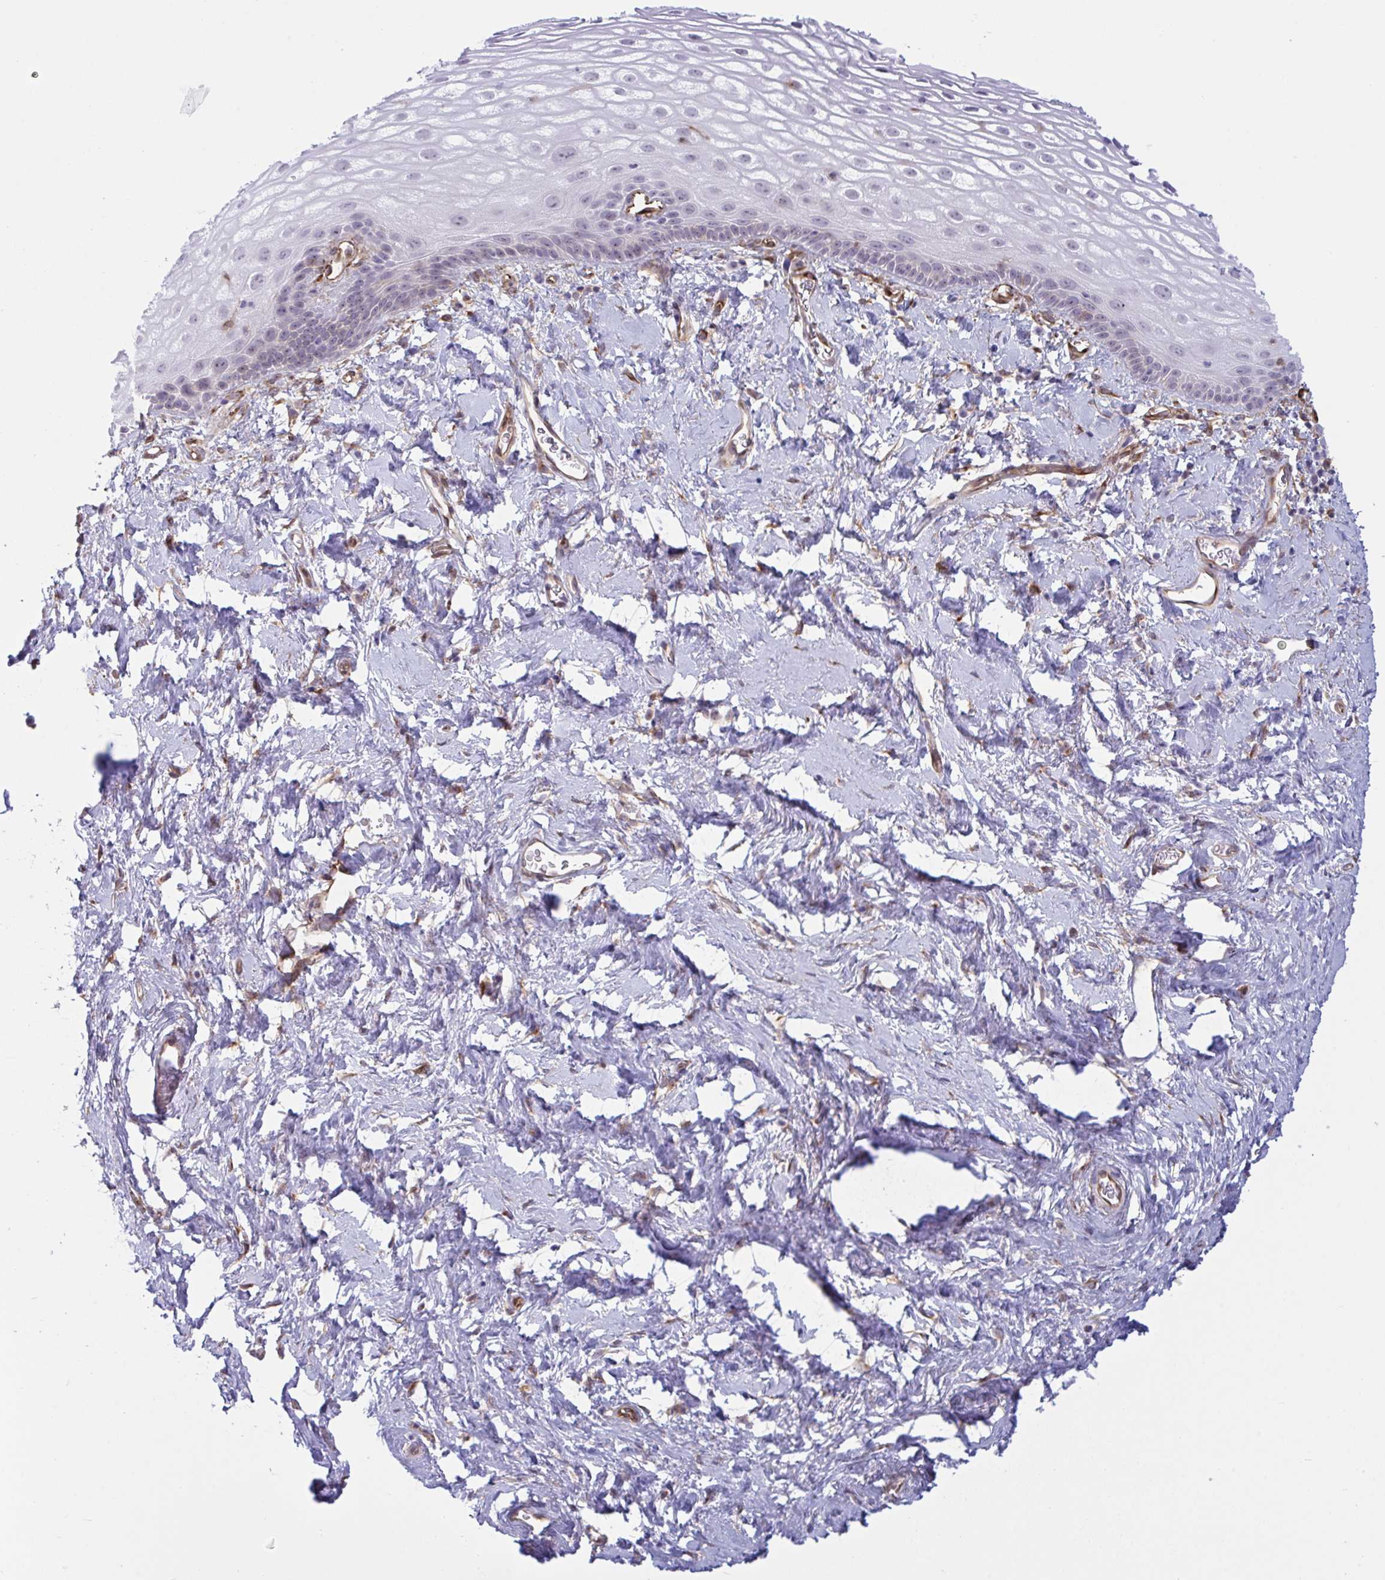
{"staining": {"intensity": "negative", "quantity": "none", "location": "none"}, "tissue": "vagina", "cell_type": "Squamous epithelial cells", "image_type": "normal", "snomed": [{"axis": "morphology", "description": "Normal tissue, NOS"}, {"axis": "morphology", "description": "Adenocarcinoma, NOS"}, {"axis": "topography", "description": "Rectum"}, {"axis": "topography", "description": "Vagina"}, {"axis": "topography", "description": "Peripheral nerve tissue"}], "caption": "A high-resolution photomicrograph shows immunohistochemistry (IHC) staining of unremarkable vagina, which shows no significant positivity in squamous epithelial cells.", "gene": "PRRT4", "patient": {"sex": "female", "age": 71}}